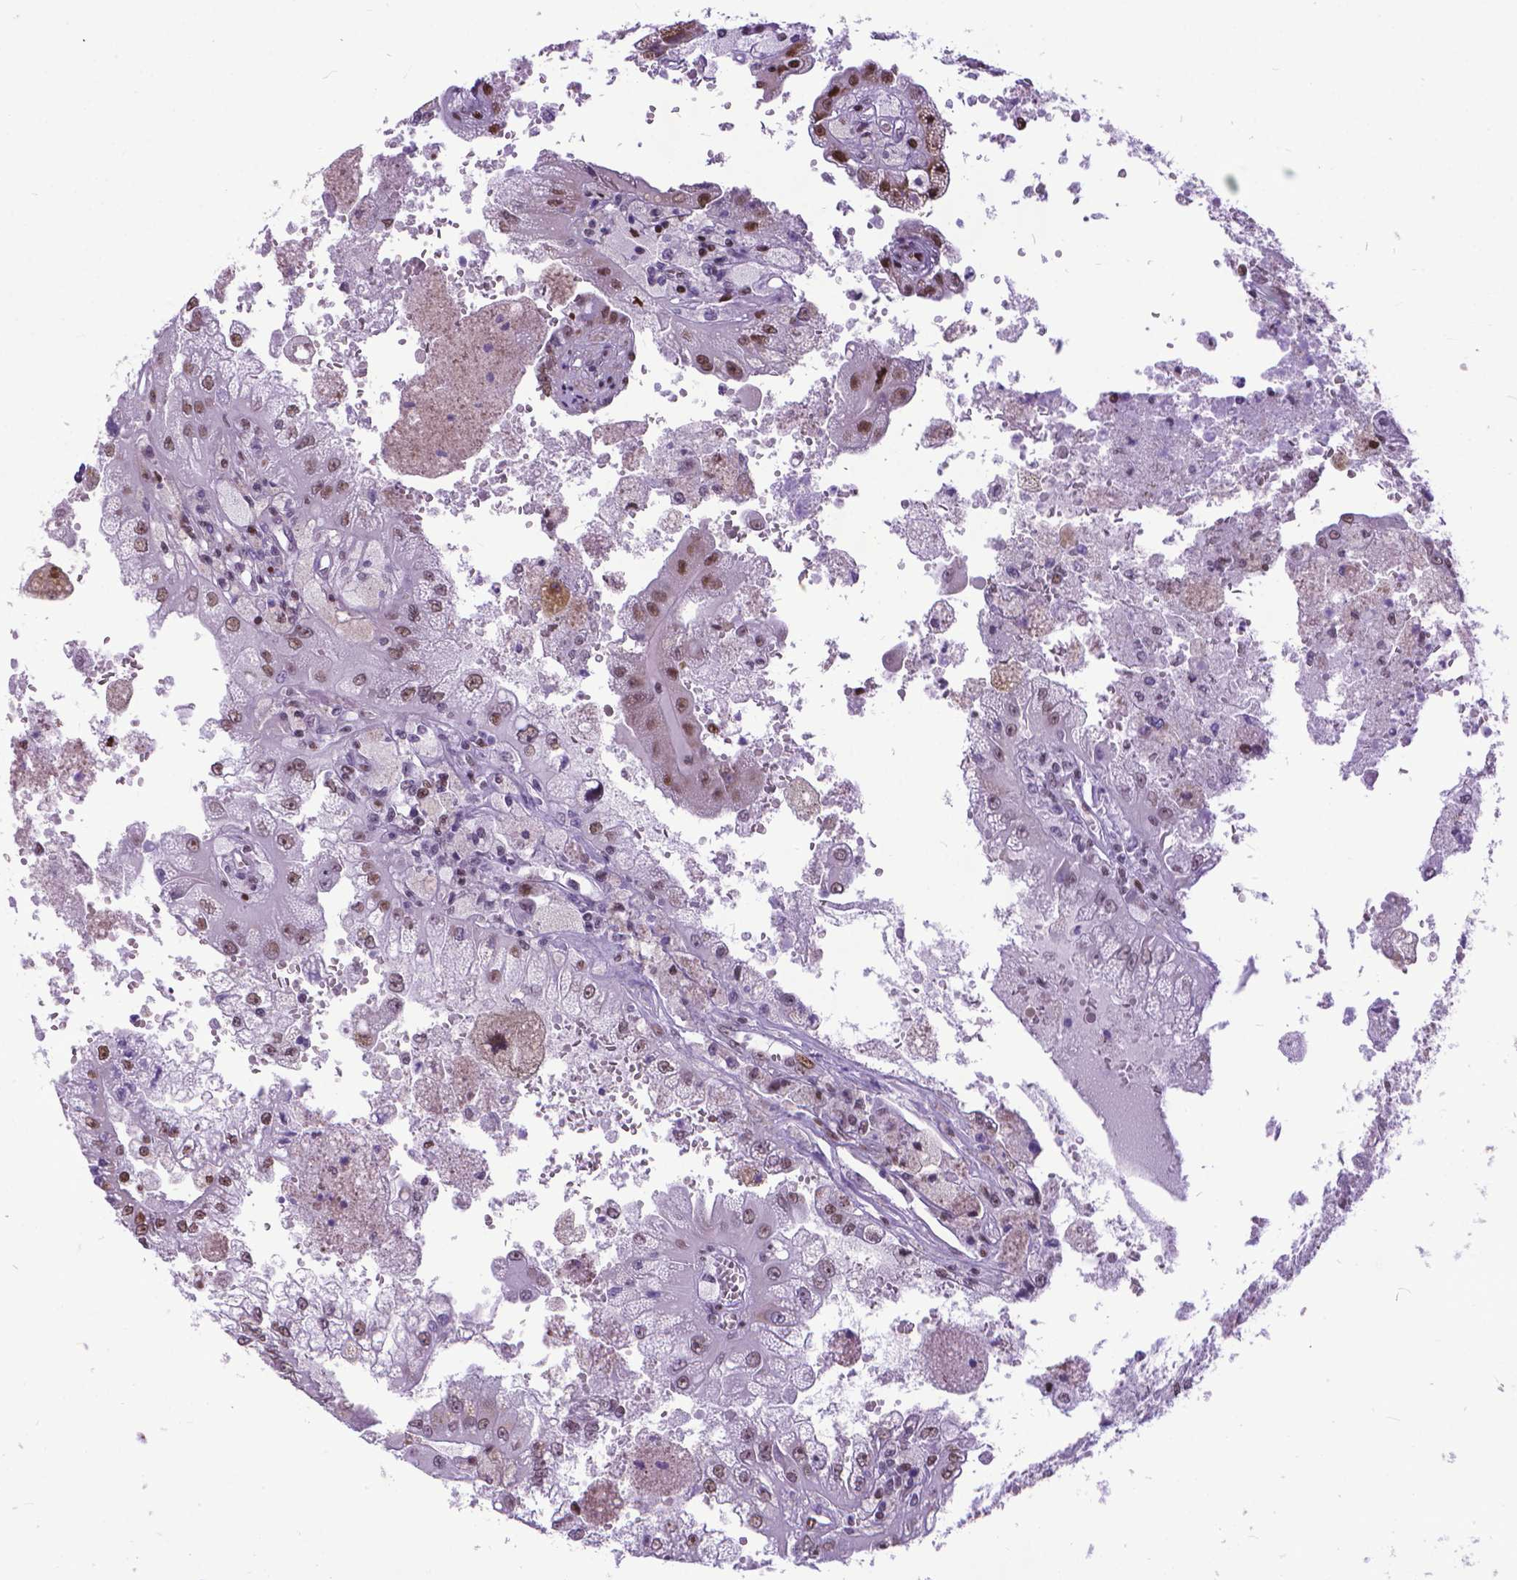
{"staining": {"intensity": "weak", "quantity": "25%-75%", "location": "nuclear"}, "tissue": "renal cancer", "cell_type": "Tumor cells", "image_type": "cancer", "snomed": [{"axis": "morphology", "description": "Adenocarcinoma, NOS"}, {"axis": "topography", "description": "Kidney"}], "caption": "Immunohistochemical staining of human renal adenocarcinoma demonstrates low levels of weak nuclear expression in about 25%-75% of tumor cells.", "gene": "POLE4", "patient": {"sex": "male", "age": 58}}